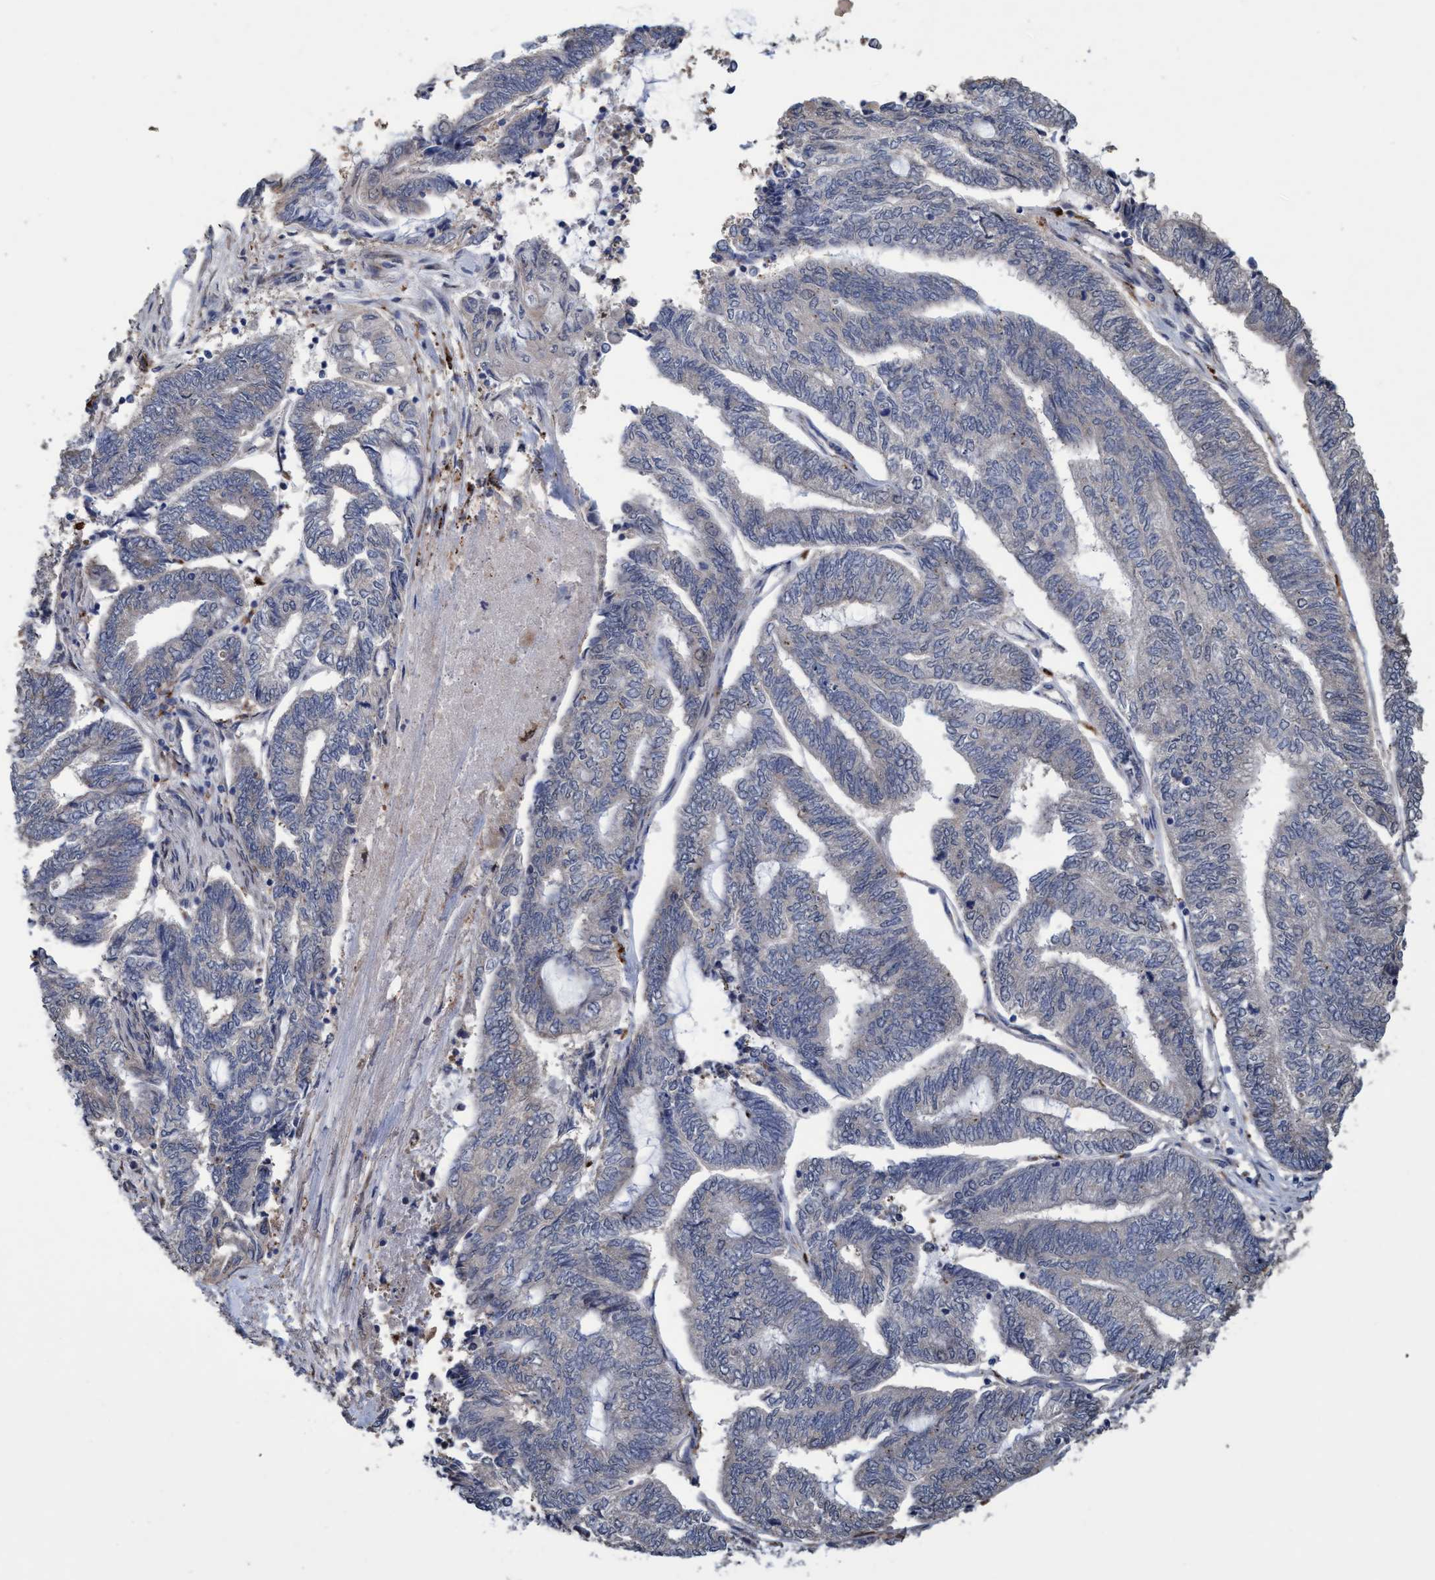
{"staining": {"intensity": "weak", "quantity": "<25%", "location": "cytoplasmic/membranous"}, "tissue": "endometrial cancer", "cell_type": "Tumor cells", "image_type": "cancer", "snomed": [{"axis": "morphology", "description": "Adenocarcinoma, NOS"}, {"axis": "topography", "description": "Uterus"}, {"axis": "topography", "description": "Endometrium"}], "caption": "This photomicrograph is of endometrial cancer stained with immunohistochemistry (IHC) to label a protein in brown with the nuclei are counter-stained blue. There is no staining in tumor cells.", "gene": "BBS9", "patient": {"sex": "female", "age": 70}}